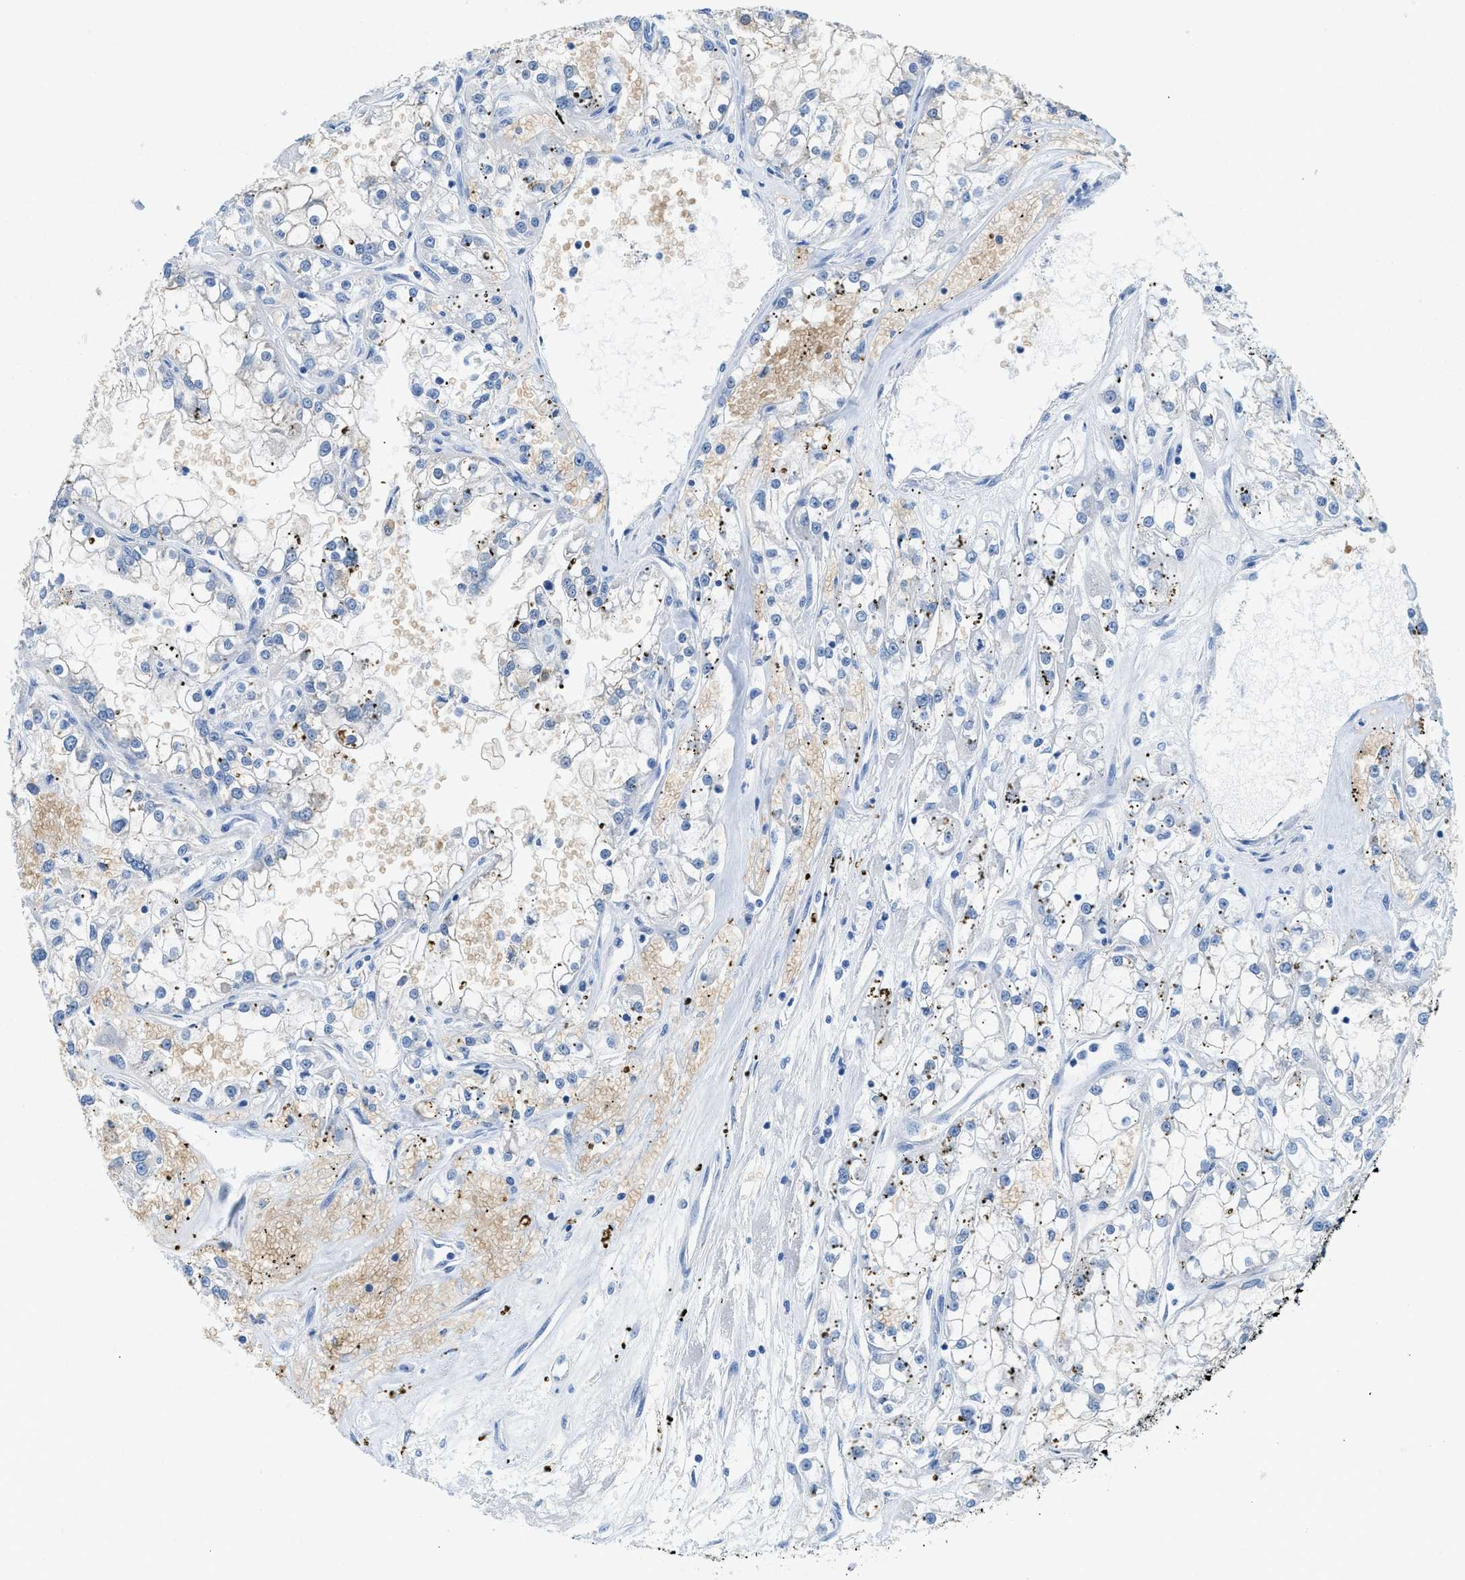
{"staining": {"intensity": "weak", "quantity": "25%-75%", "location": "cytoplasmic/membranous"}, "tissue": "renal cancer", "cell_type": "Tumor cells", "image_type": "cancer", "snomed": [{"axis": "morphology", "description": "Adenocarcinoma, NOS"}, {"axis": "topography", "description": "Kidney"}], "caption": "Human renal adenocarcinoma stained with a protein marker demonstrates weak staining in tumor cells.", "gene": "BPGM", "patient": {"sex": "female", "age": 52}}